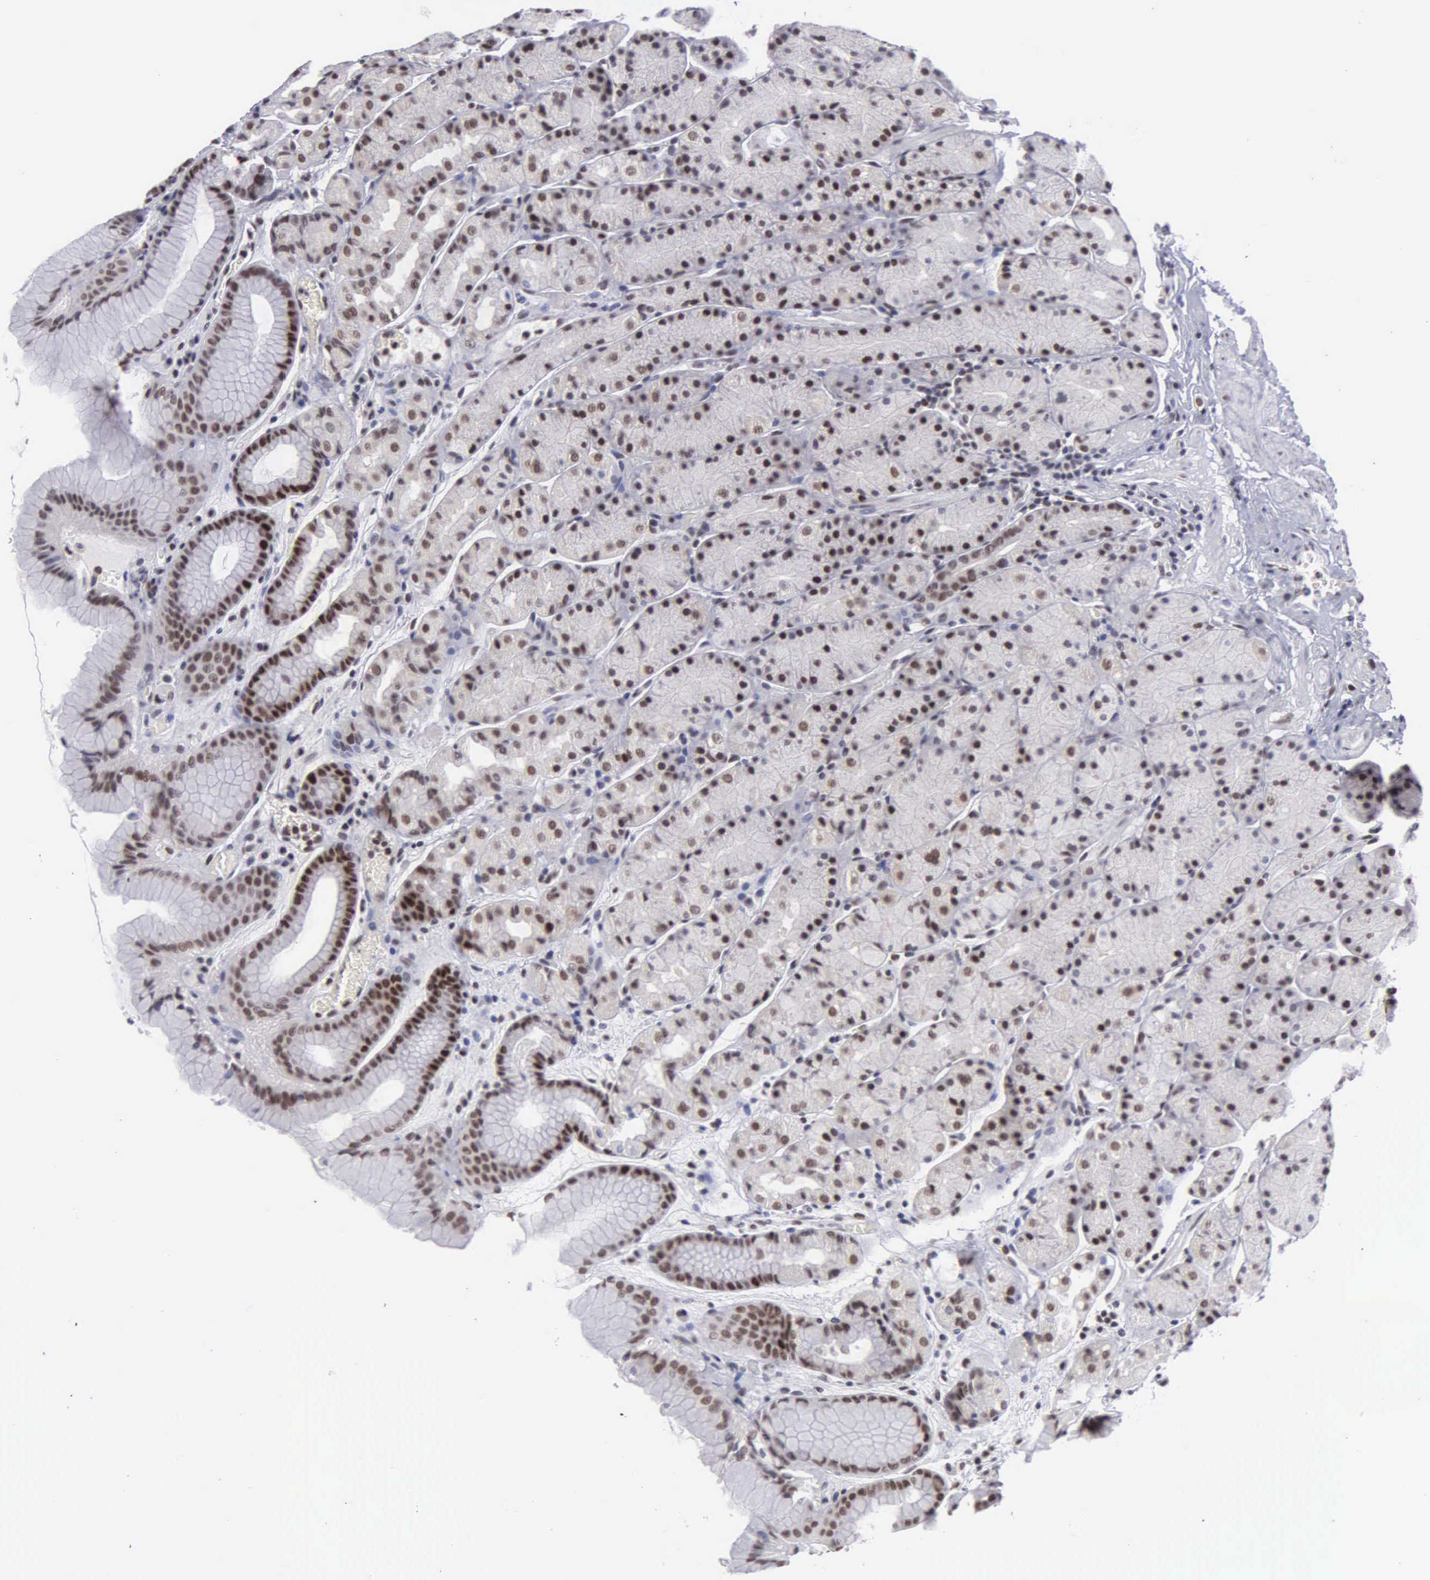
{"staining": {"intensity": "moderate", "quantity": ">75%", "location": "nuclear"}, "tissue": "stomach", "cell_type": "Glandular cells", "image_type": "normal", "snomed": [{"axis": "morphology", "description": "Normal tissue, NOS"}, {"axis": "topography", "description": "Stomach, upper"}], "caption": "An IHC micrograph of benign tissue is shown. Protein staining in brown shows moderate nuclear positivity in stomach within glandular cells. (IHC, brightfield microscopy, high magnification).", "gene": "UBR7", "patient": {"sex": "male", "age": 72}}